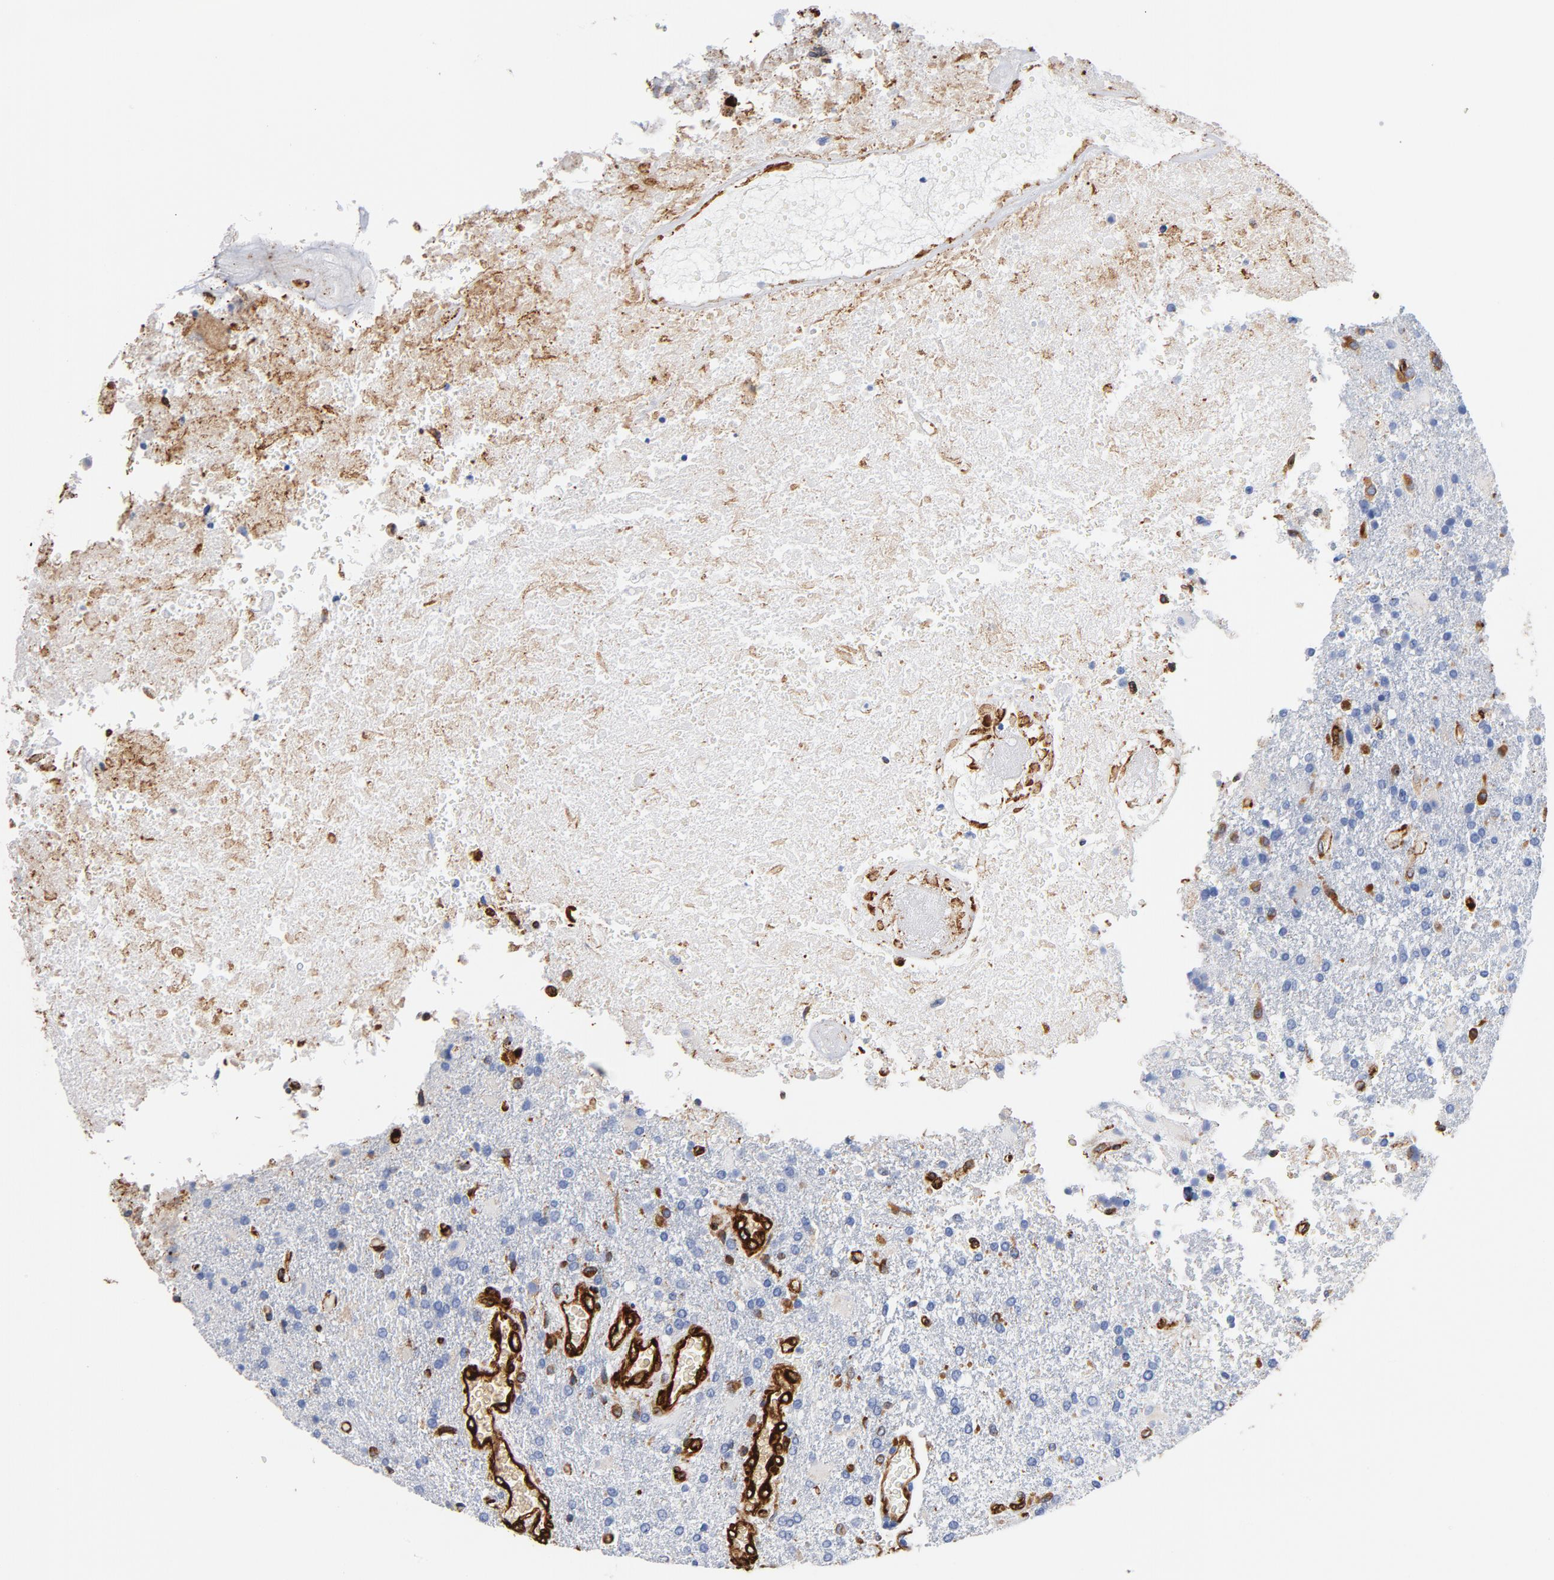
{"staining": {"intensity": "negative", "quantity": "none", "location": "none"}, "tissue": "glioma", "cell_type": "Tumor cells", "image_type": "cancer", "snomed": [{"axis": "morphology", "description": "Glioma, malignant, High grade"}, {"axis": "topography", "description": "Cerebral cortex"}], "caption": "The image reveals no staining of tumor cells in malignant glioma (high-grade). (Immunohistochemistry, brightfield microscopy, high magnification).", "gene": "SERPINH1", "patient": {"sex": "male", "age": 79}}